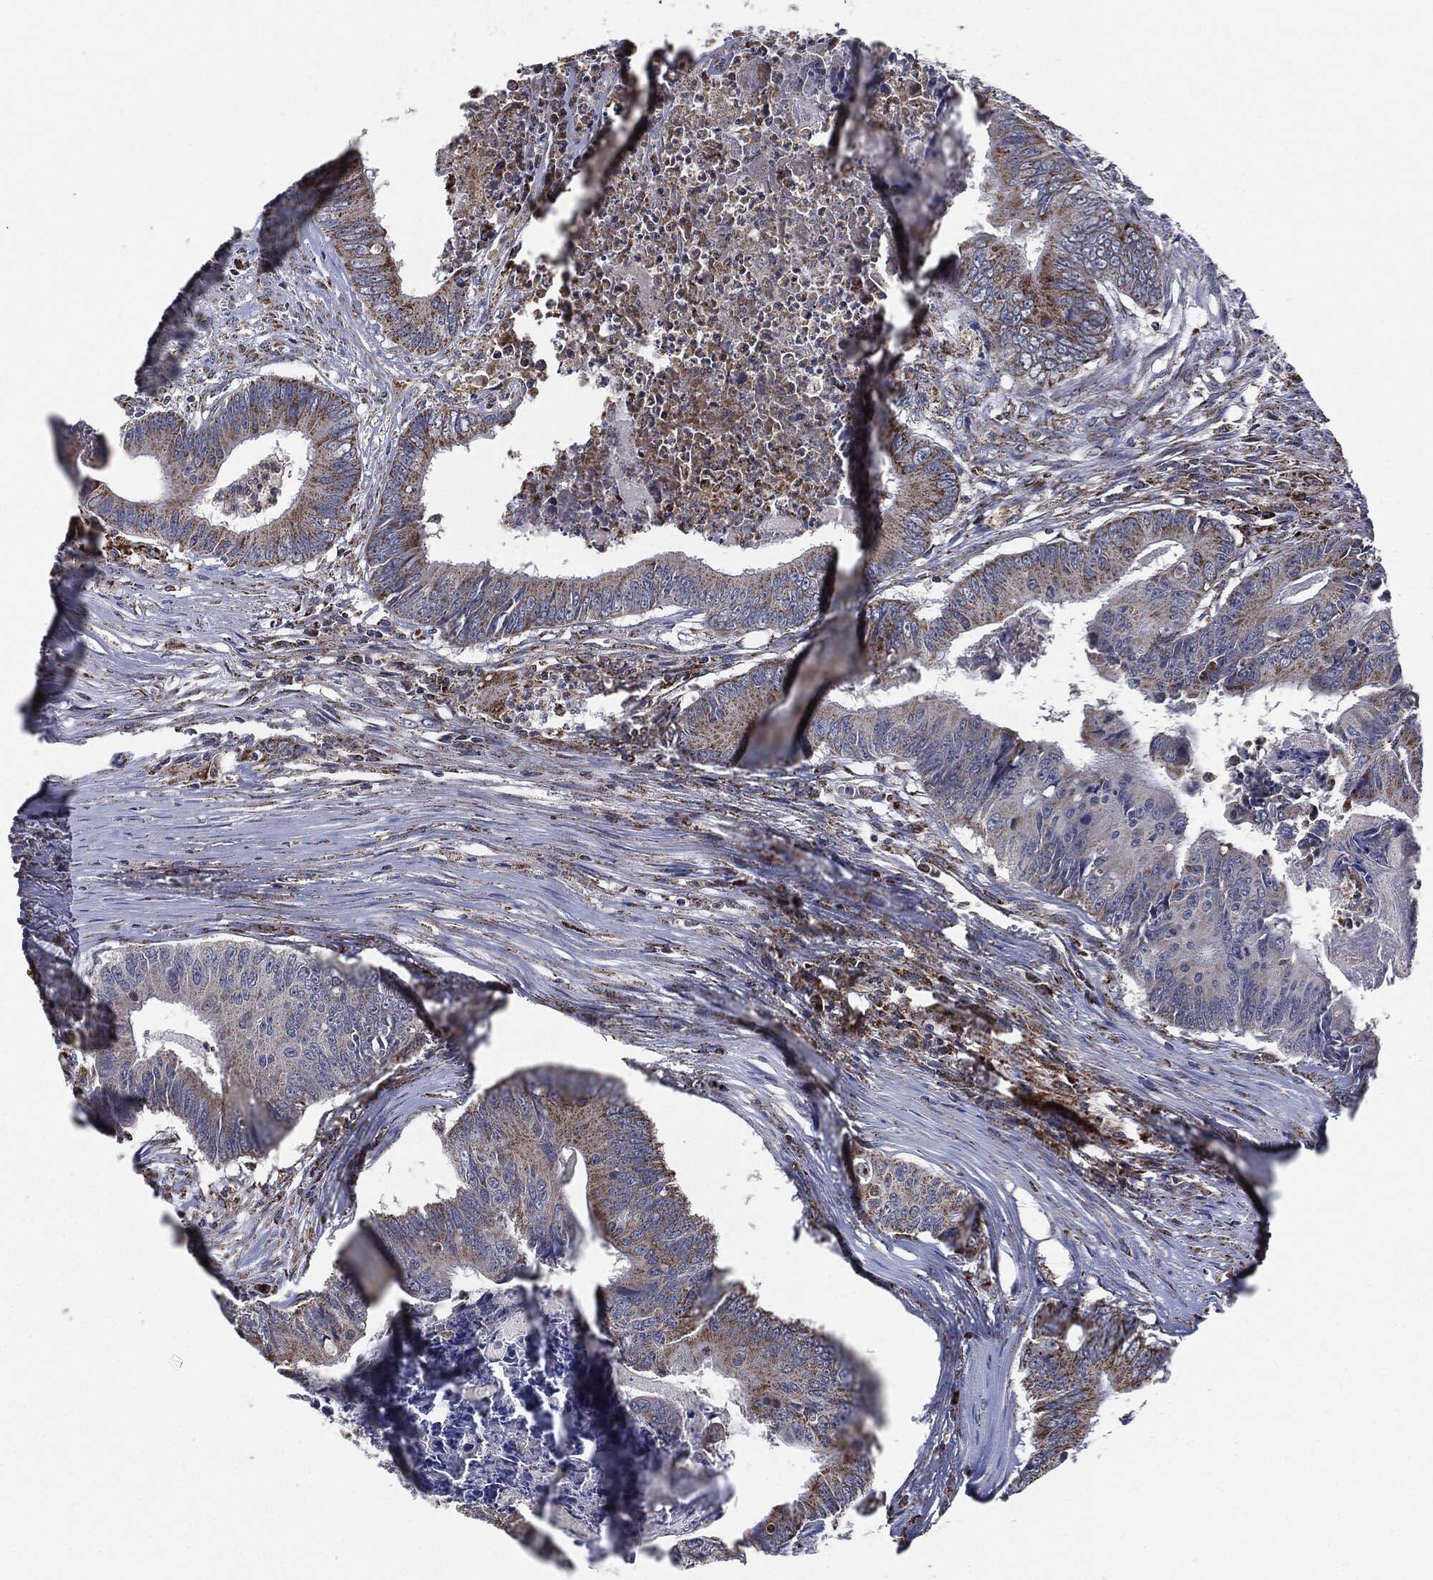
{"staining": {"intensity": "moderate", "quantity": "25%-75%", "location": "cytoplasmic/membranous"}, "tissue": "colorectal cancer", "cell_type": "Tumor cells", "image_type": "cancer", "snomed": [{"axis": "morphology", "description": "Adenocarcinoma, NOS"}, {"axis": "topography", "description": "Colon"}], "caption": "Colorectal cancer (adenocarcinoma) stained for a protein (brown) reveals moderate cytoplasmic/membranous positive positivity in about 25%-75% of tumor cells.", "gene": "NDUFV2", "patient": {"sex": "male", "age": 84}}